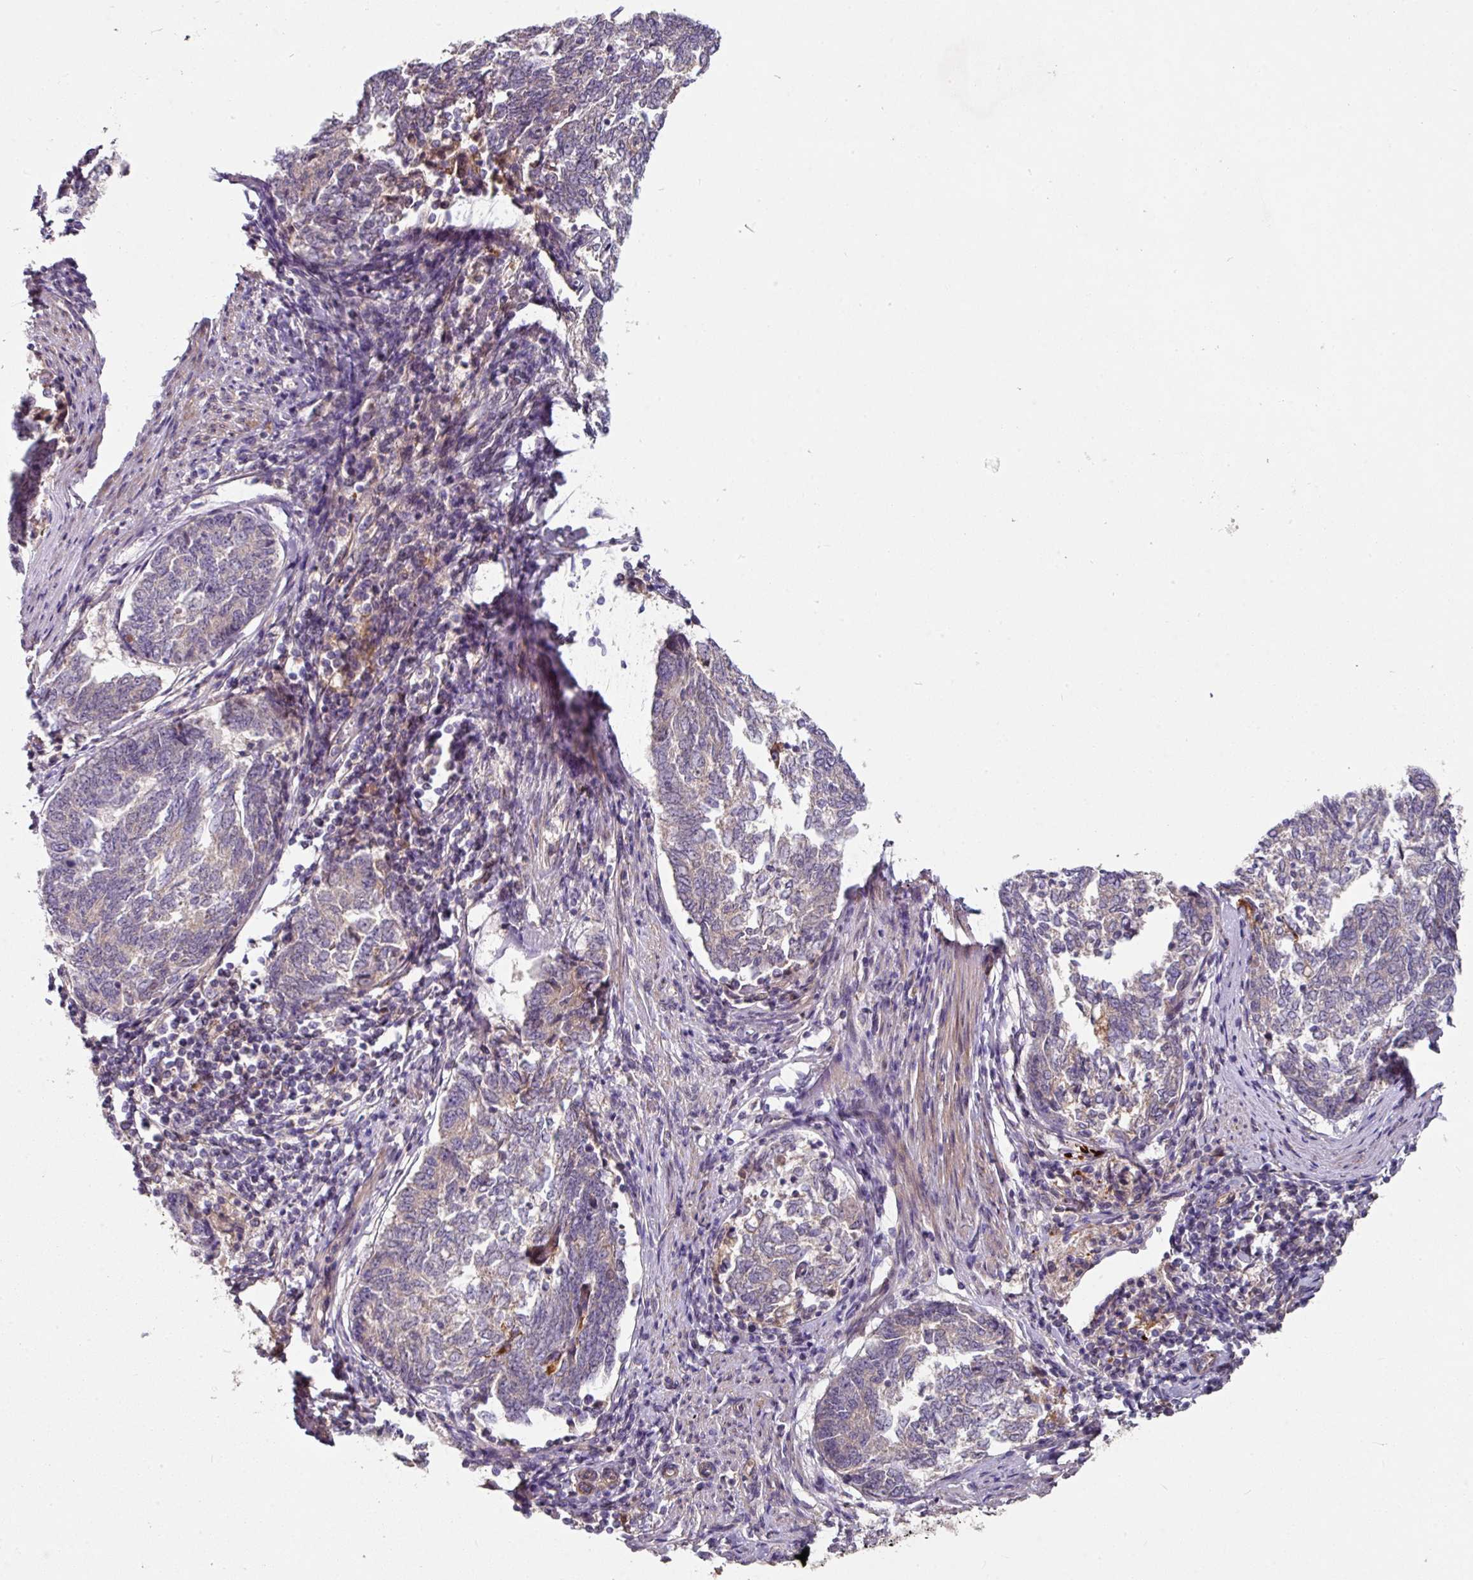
{"staining": {"intensity": "negative", "quantity": "none", "location": "none"}, "tissue": "endometrial cancer", "cell_type": "Tumor cells", "image_type": "cancer", "snomed": [{"axis": "morphology", "description": "Adenocarcinoma, NOS"}, {"axis": "topography", "description": "Endometrium"}], "caption": "This is an immunohistochemistry (IHC) image of endometrial cancer (adenocarcinoma). There is no positivity in tumor cells.", "gene": "C4orf48", "patient": {"sex": "female", "age": 80}}